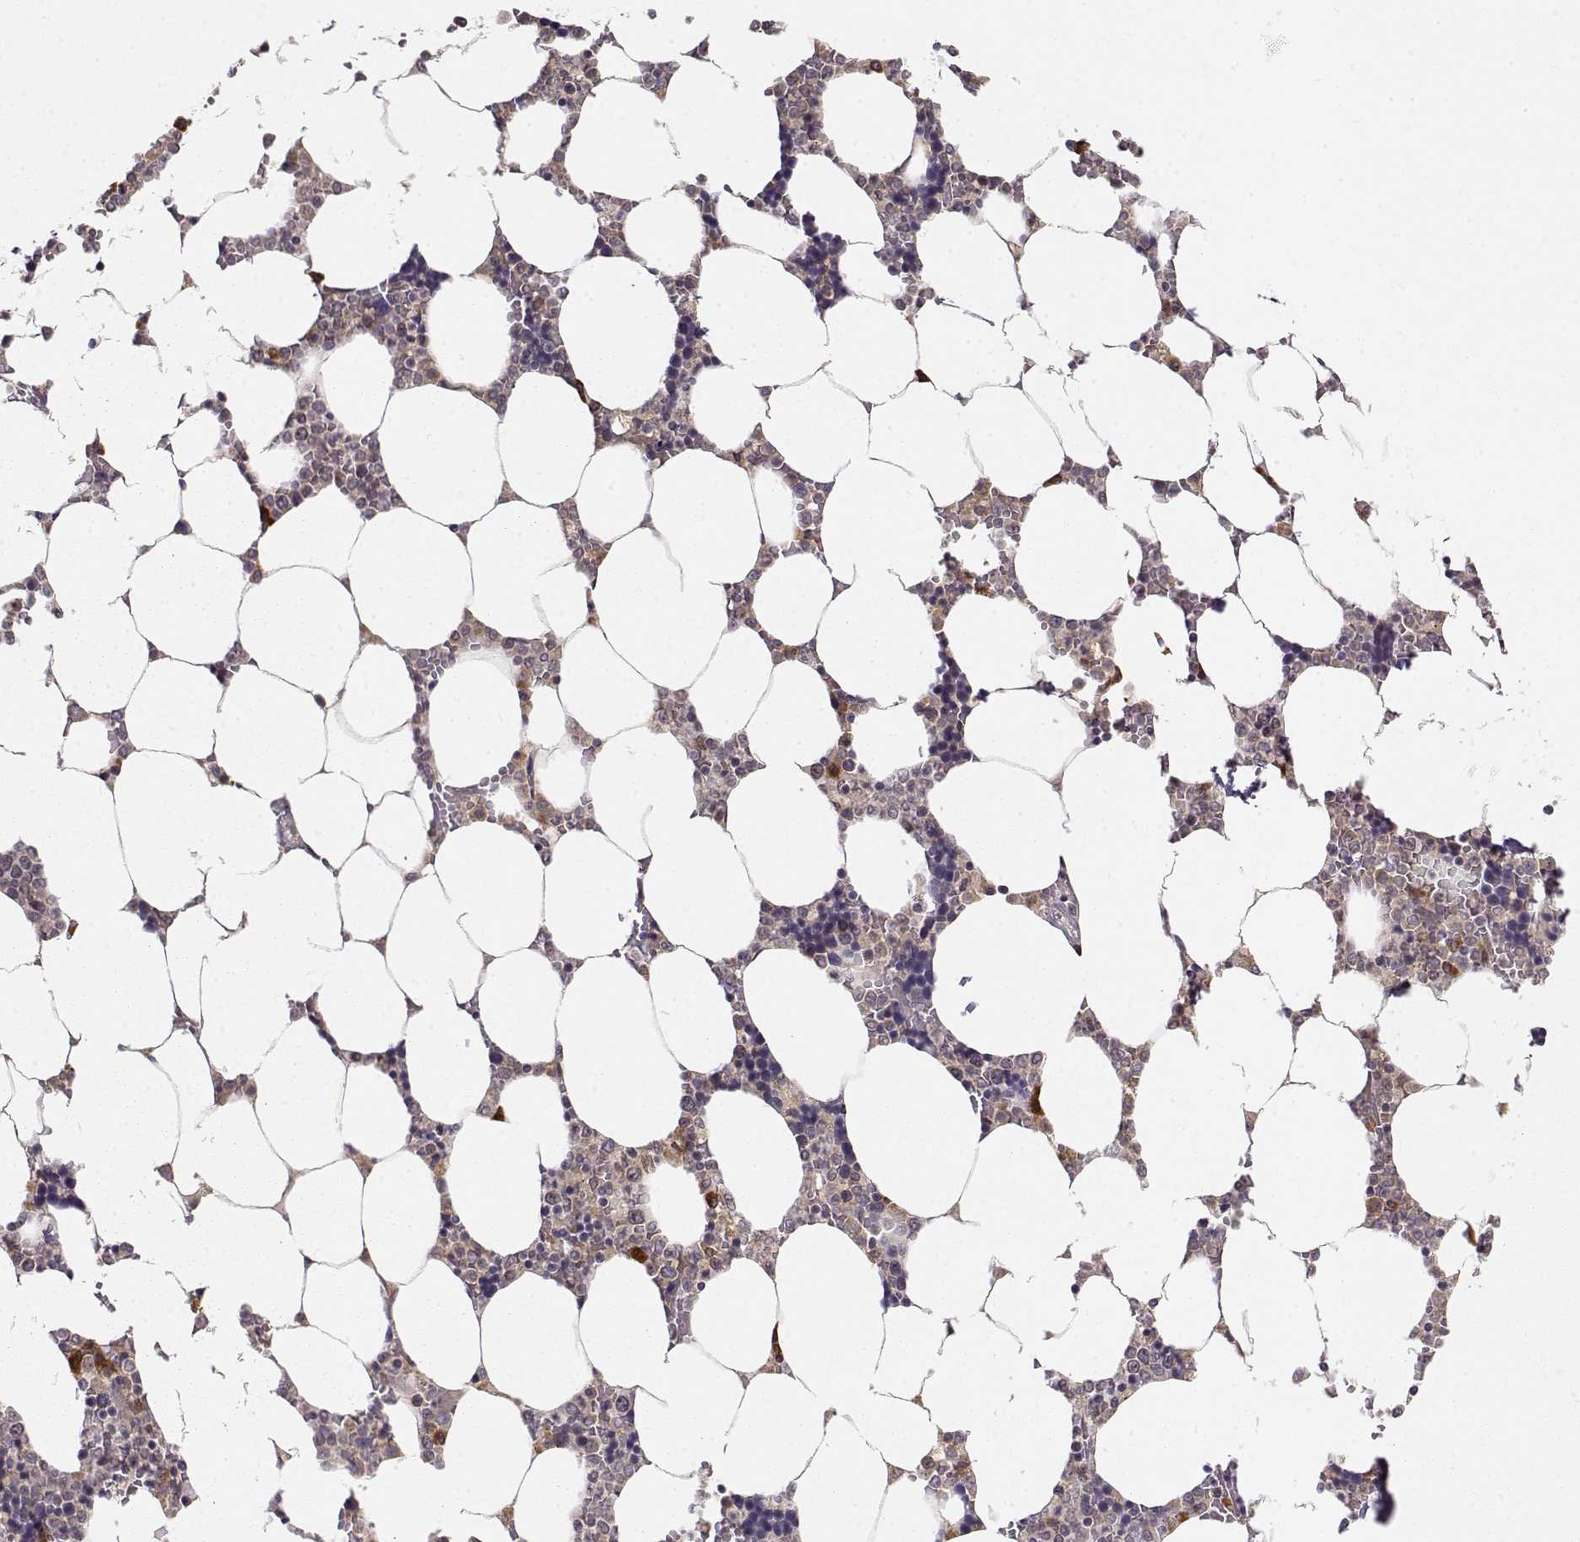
{"staining": {"intensity": "strong", "quantity": "<25%", "location": "cytoplasmic/membranous"}, "tissue": "bone marrow", "cell_type": "Hematopoietic cells", "image_type": "normal", "snomed": [{"axis": "morphology", "description": "Normal tissue, NOS"}, {"axis": "topography", "description": "Bone marrow"}], "caption": "A high-resolution photomicrograph shows IHC staining of benign bone marrow, which shows strong cytoplasmic/membranous positivity in approximately <25% of hematopoietic cells.", "gene": "ERGIC2", "patient": {"sex": "female", "age": 52}}